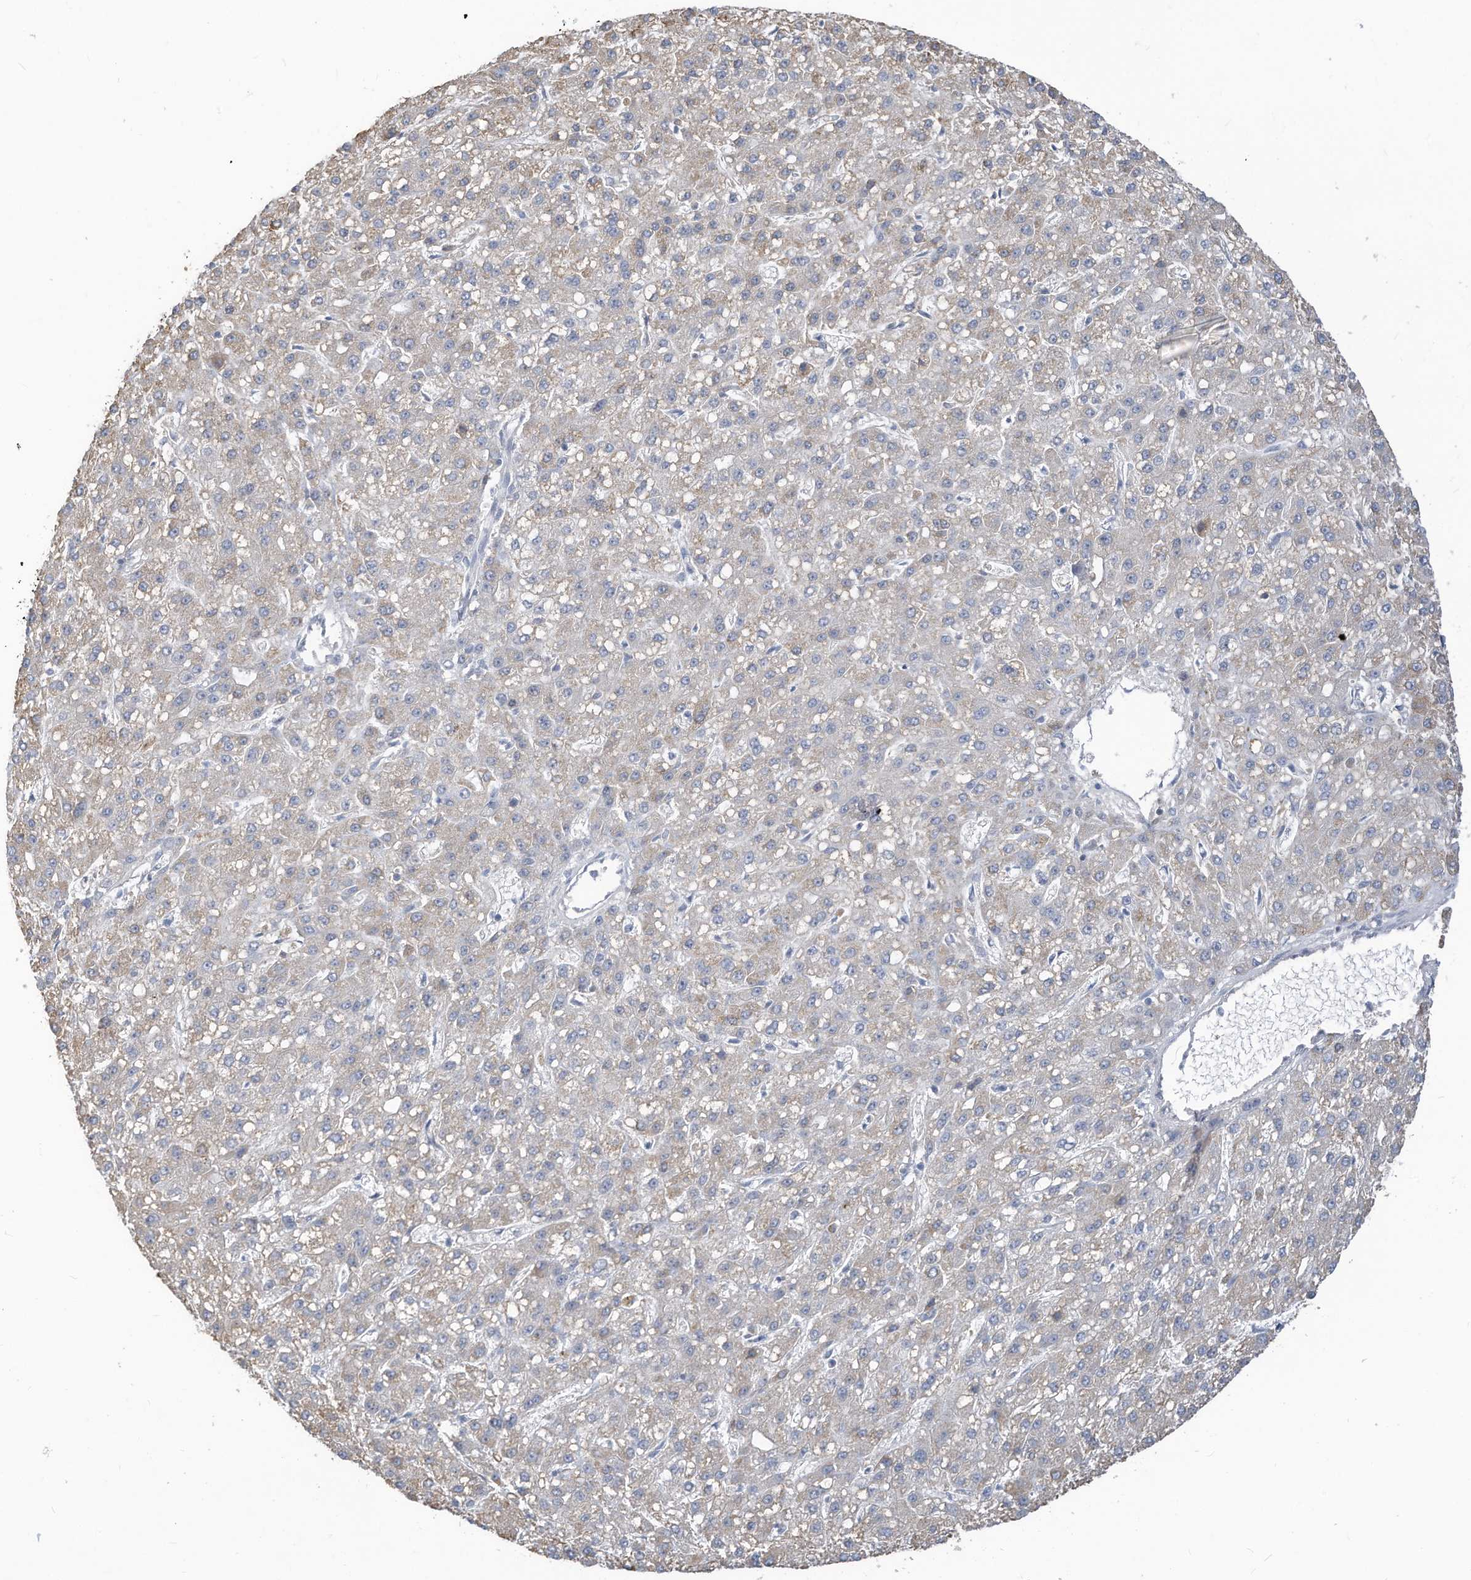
{"staining": {"intensity": "negative", "quantity": "none", "location": "none"}, "tissue": "liver cancer", "cell_type": "Tumor cells", "image_type": "cancer", "snomed": [{"axis": "morphology", "description": "Carcinoma, Hepatocellular, NOS"}, {"axis": "topography", "description": "Liver"}], "caption": "Protein analysis of liver hepatocellular carcinoma shows no significant staining in tumor cells.", "gene": "SLC1A5", "patient": {"sex": "male", "age": 67}}